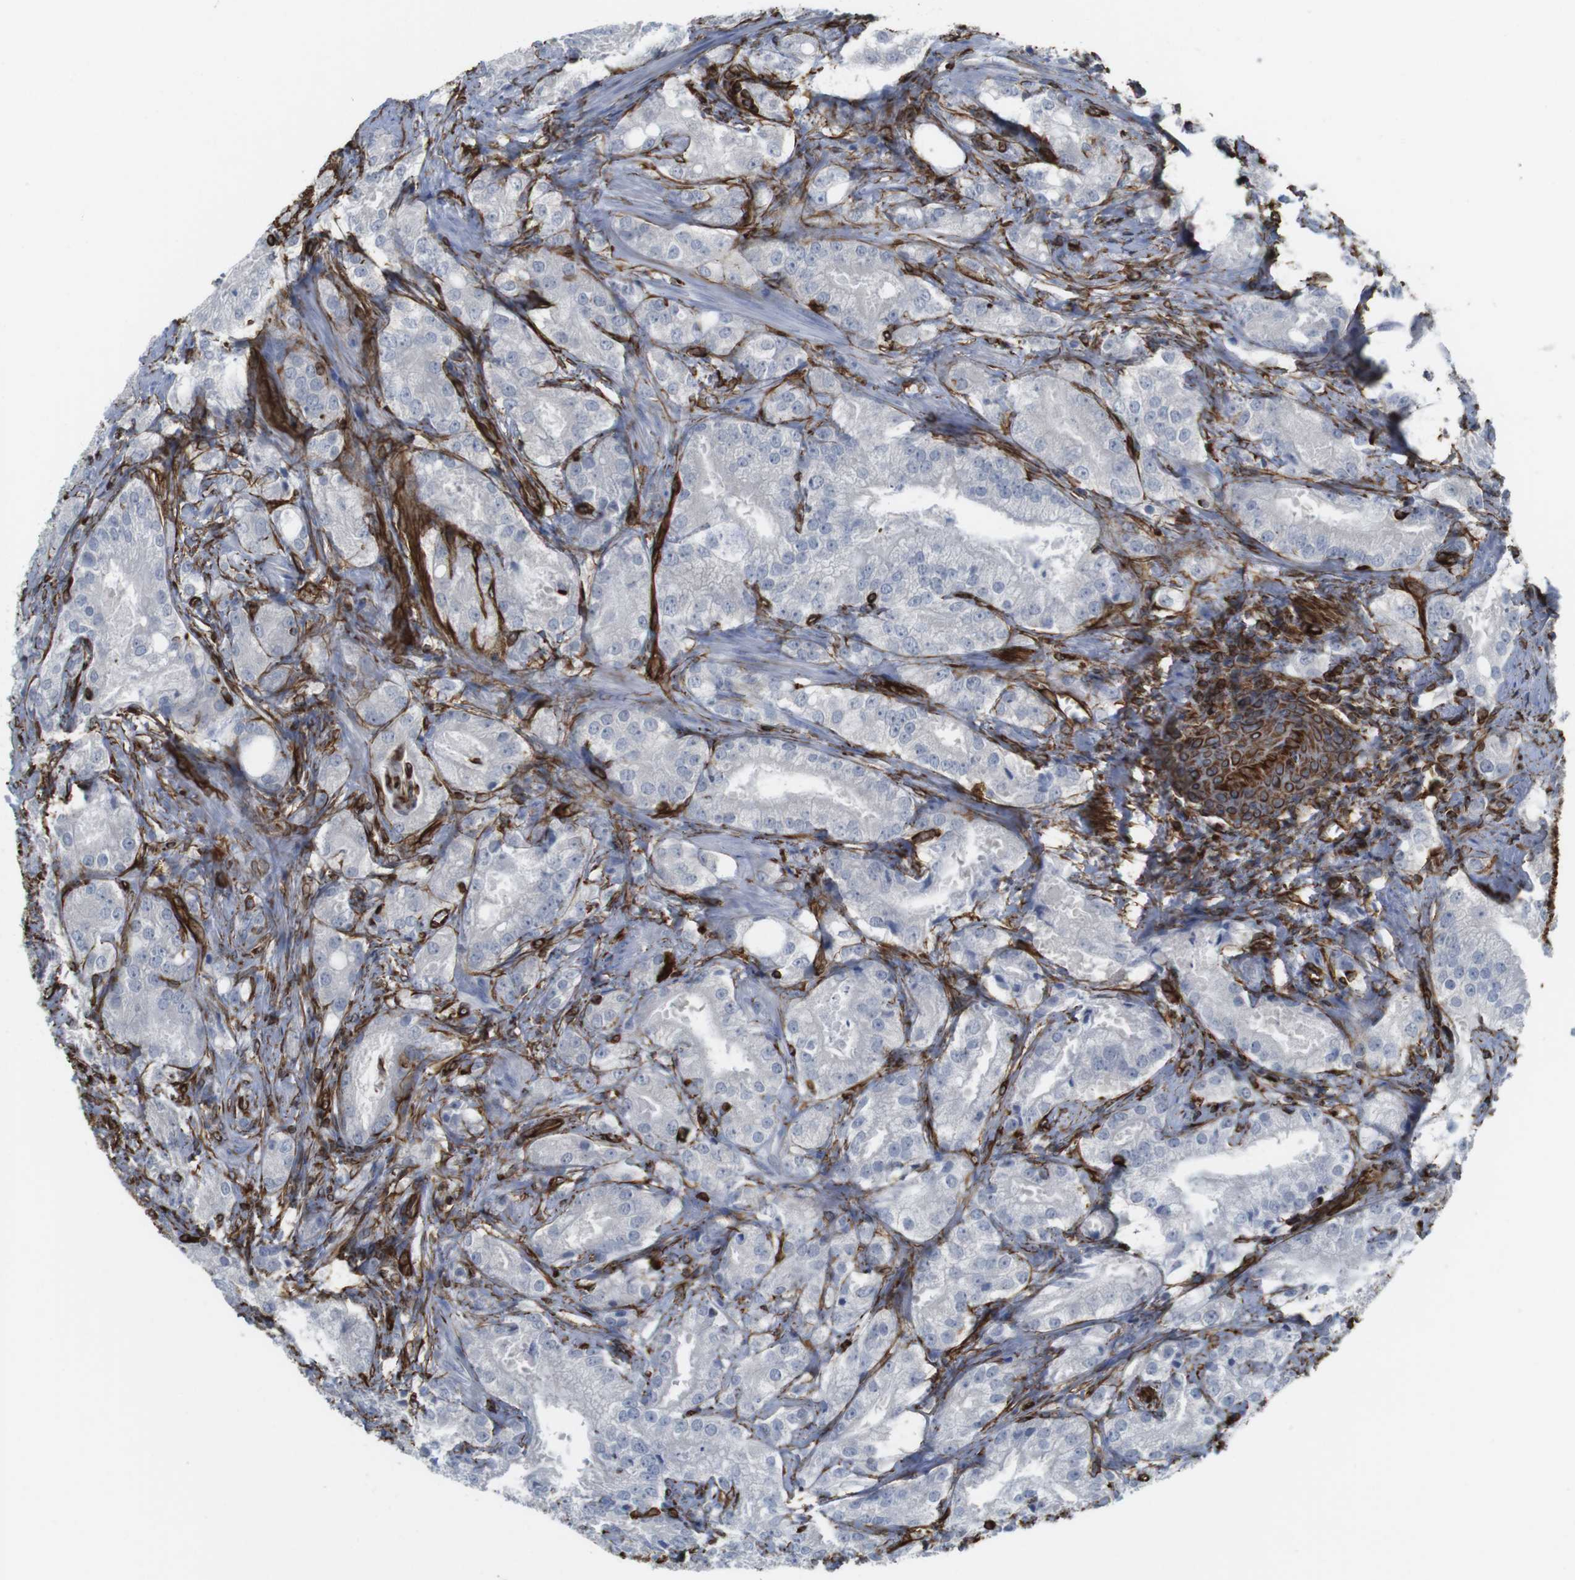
{"staining": {"intensity": "negative", "quantity": "none", "location": "none"}, "tissue": "prostate cancer", "cell_type": "Tumor cells", "image_type": "cancer", "snomed": [{"axis": "morphology", "description": "Adenocarcinoma, High grade"}, {"axis": "topography", "description": "Prostate"}], "caption": "A histopathology image of prostate cancer stained for a protein reveals no brown staining in tumor cells.", "gene": "RALGPS1", "patient": {"sex": "male", "age": 64}}